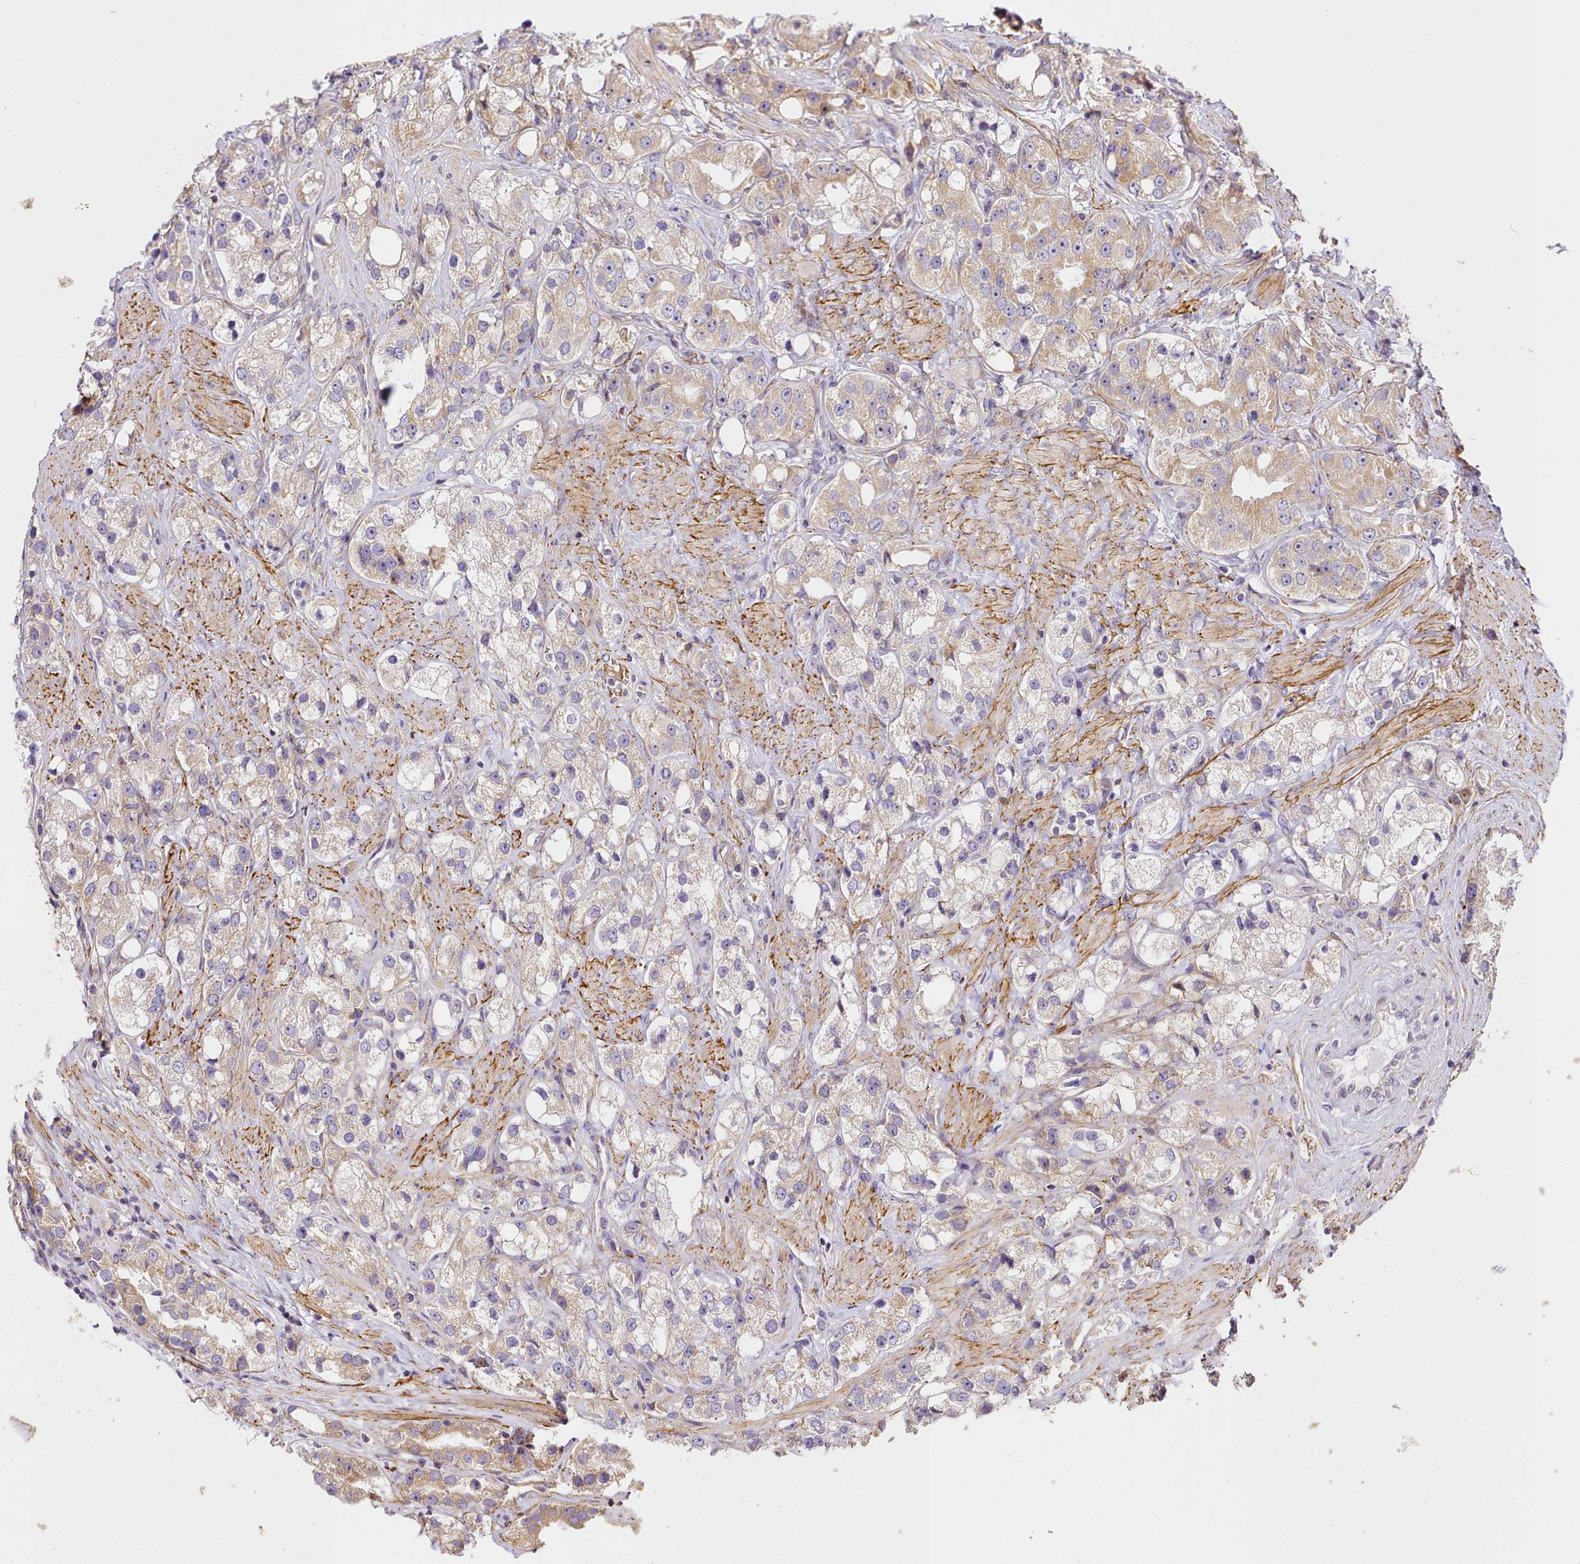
{"staining": {"intensity": "weak", "quantity": "<25%", "location": "cytoplasmic/membranous"}, "tissue": "prostate cancer", "cell_type": "Tumor cells", "image_type": "cancer", "snomed": [{"axis": "morphology", "description": "Adenocarcinoma, NOS"}, {"axis": "topography", "description": "Prostate"}], "caption": "Immunohistochemical staining of human prostate cancer (adenocarcinoma) reveals no significant positivity in tumor cells. The staining was performed using DAB to visualize the protein expression in brown, while the nuclei were stained in blue with hematoxylin (Magnification: 20x).", "gene": "NBPF1", "patient": {"sex": "male", "age": 79}}